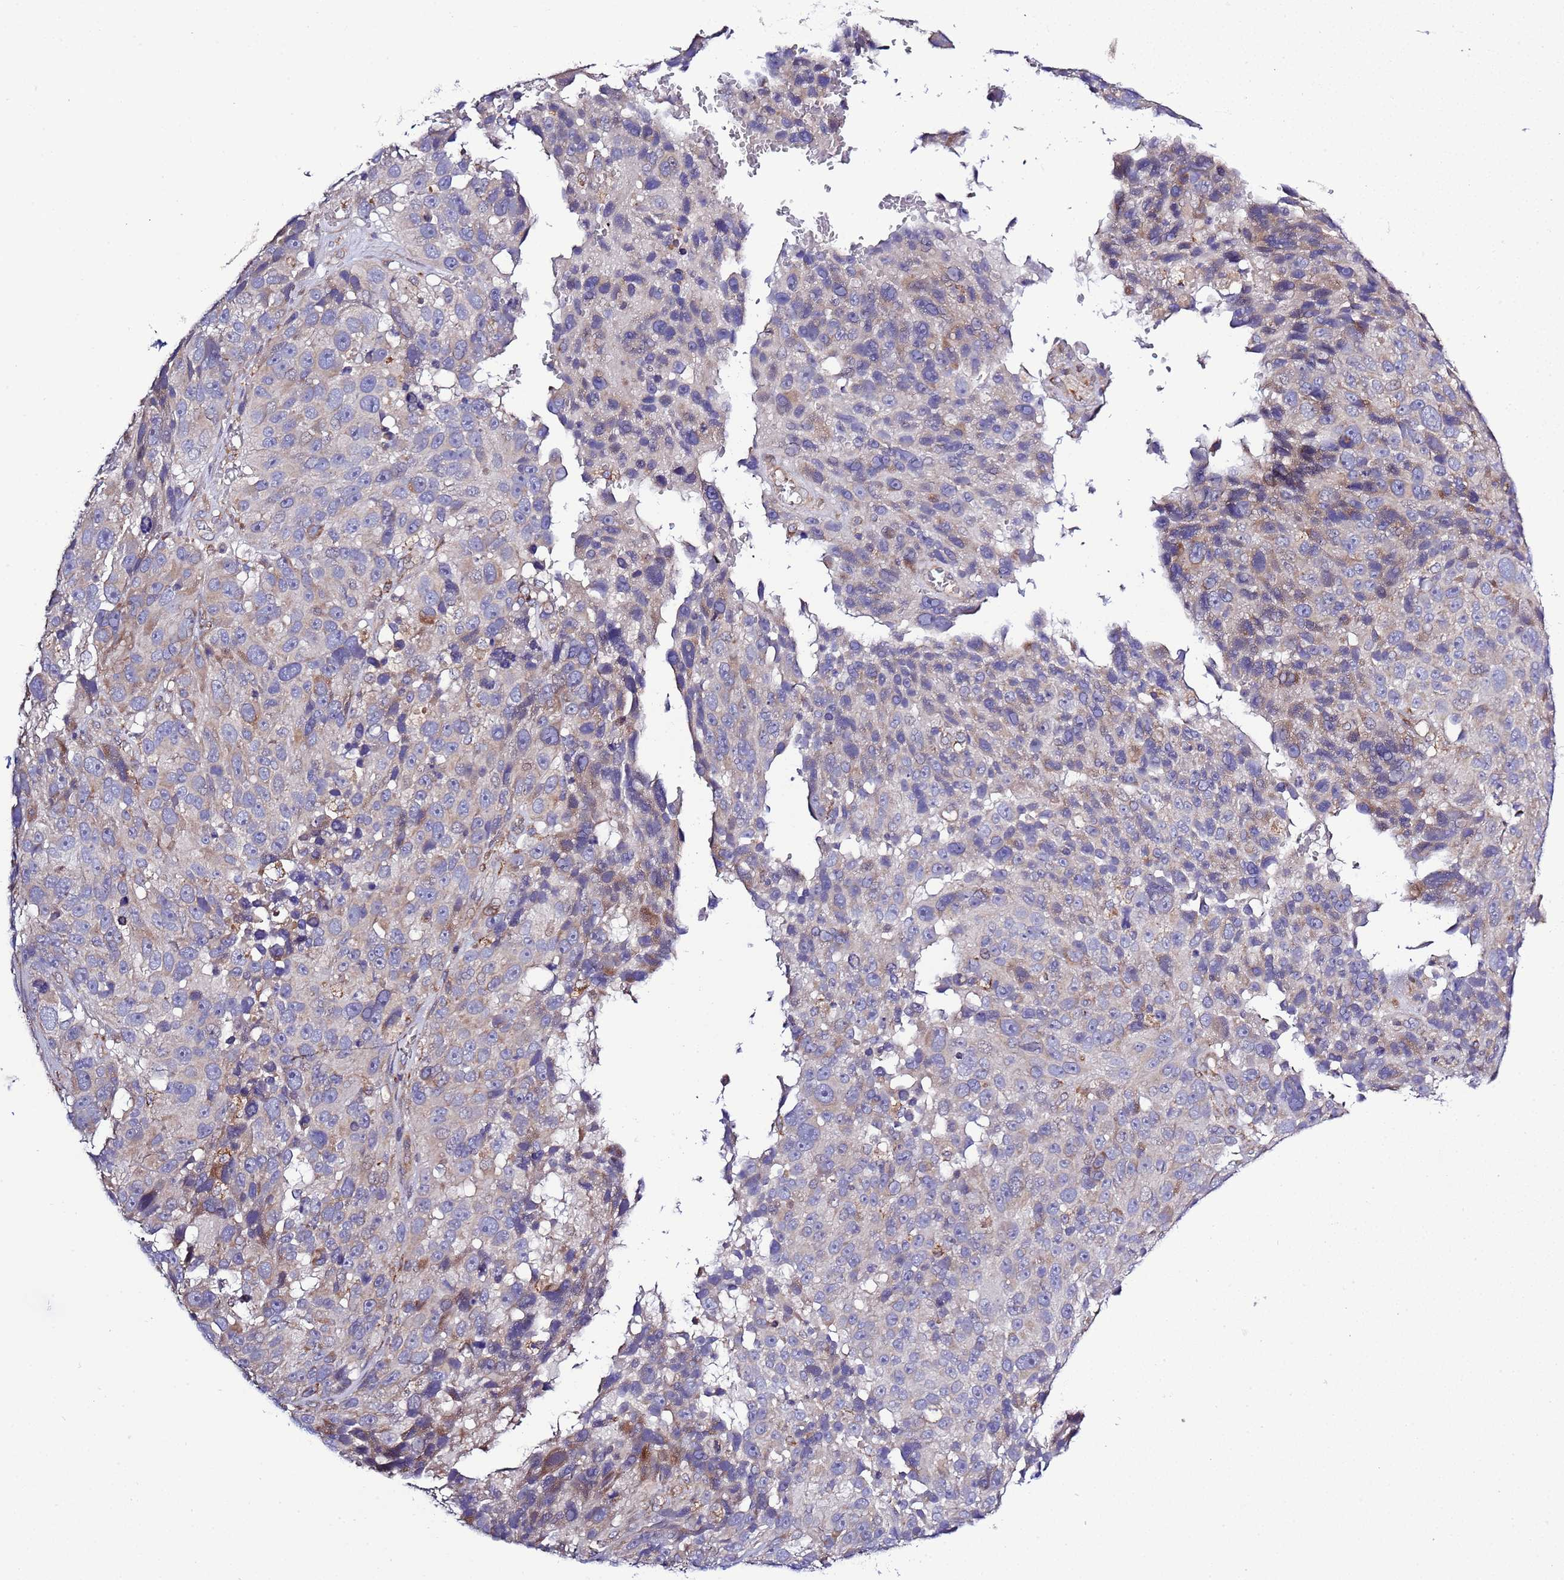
{"staining": {"intensity": "weak", "quantity": "<25%", "location": "cytoplasmic/membranous"}, "tissue": "melanoma", "cell_type": "Tumor cells", "image_type": "cancer", "snomed": [{"axis": "morphology", "description": "Malignant melanoma, NOS"}, {"axis": "topography", "description": "Skin"}], "caption": "High magnification brightfield microscopy of melanoma stained with DAB (3,3'-diaminobenzidine) (brown) and counterstained with hematoxylin (blue): tumor cells show no significant positivity. Brightfield microscopy of immunohistochemistry stained with DAB (brown) and hematoxylin (blue), captured at high magnification.", "gene": "SPCS1", "patient": {"sex": "male", "age": 84}}